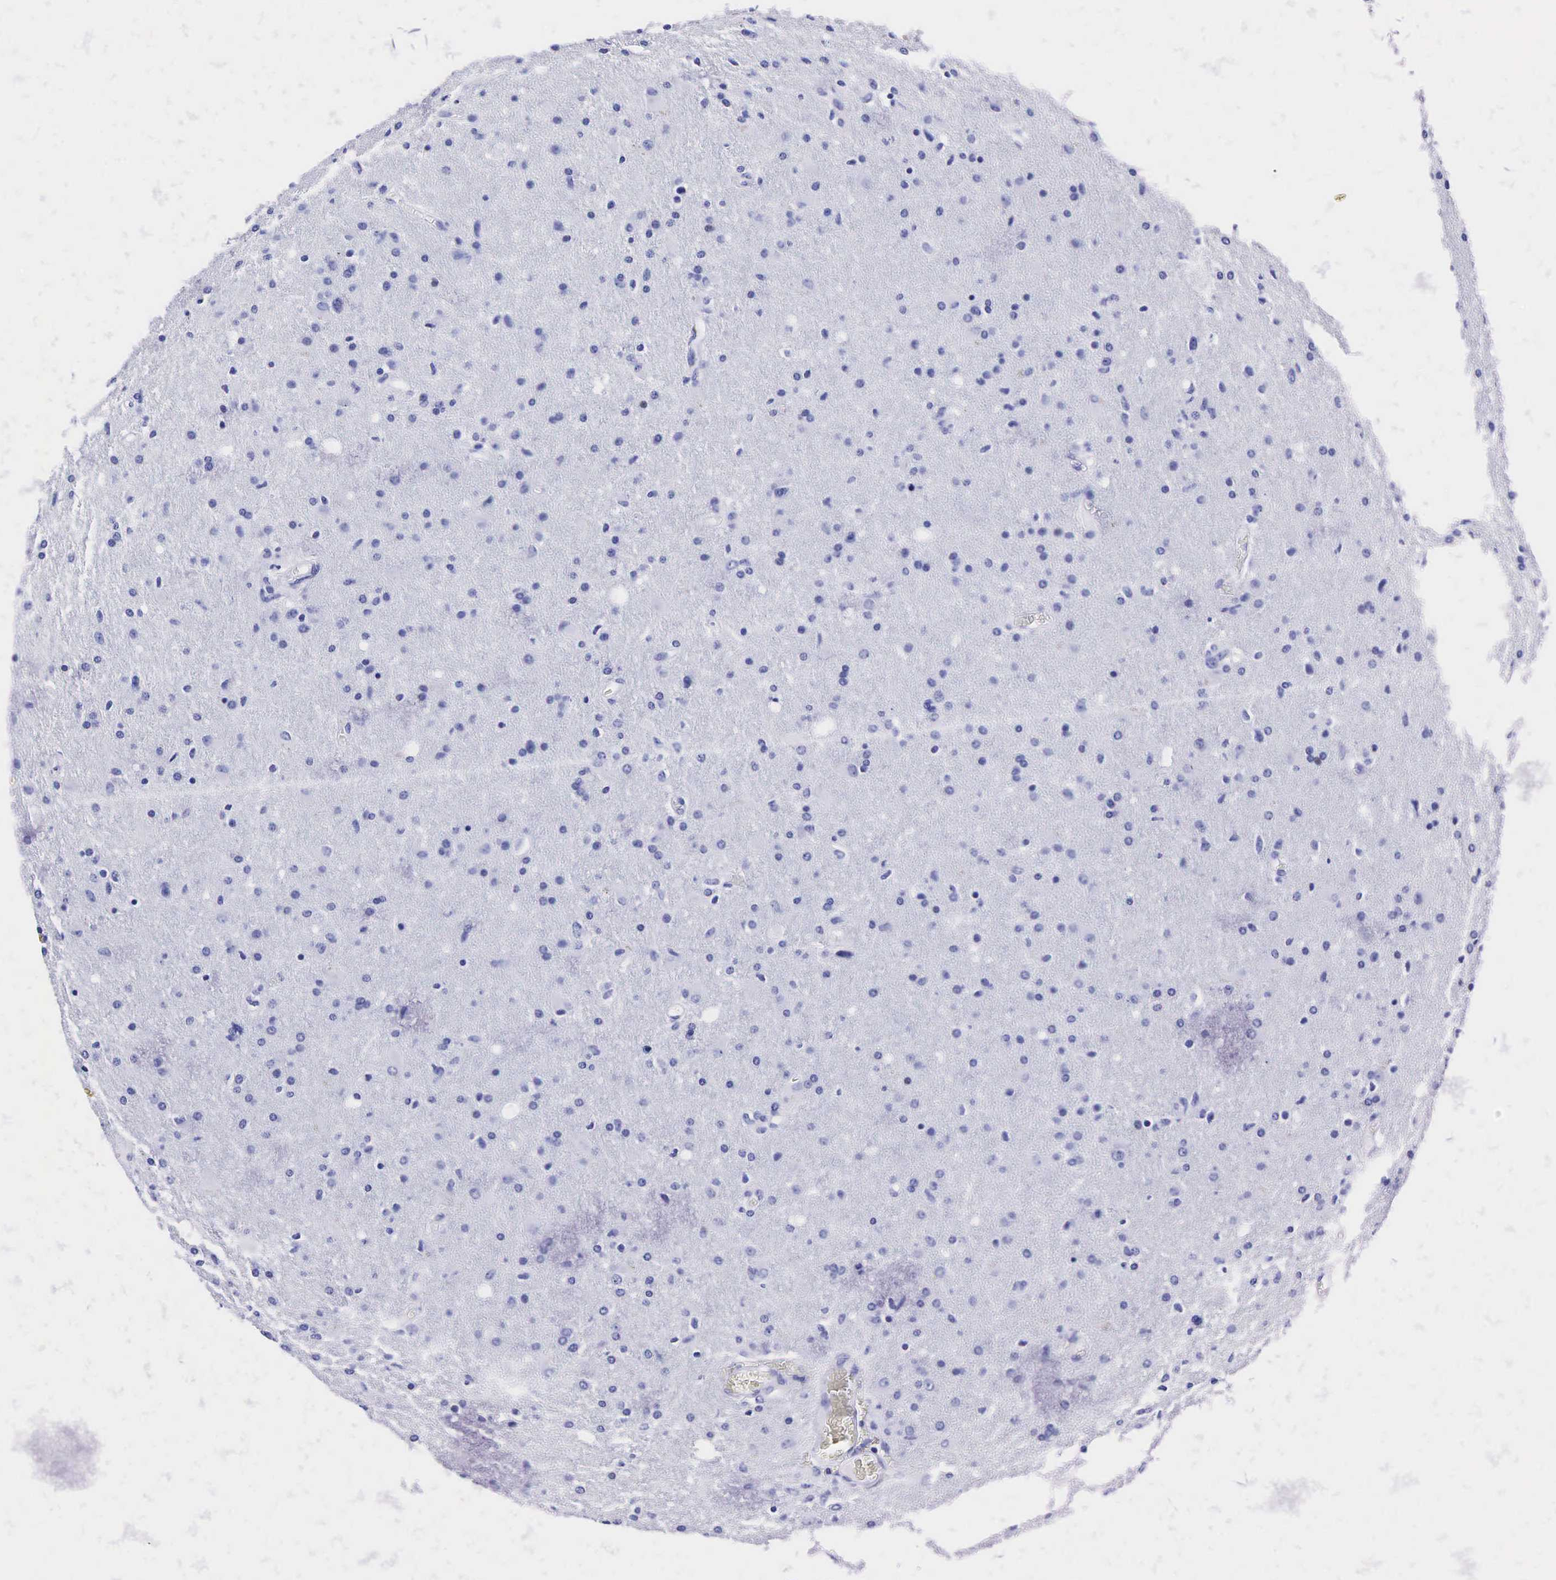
{"staining": {"intensity": "negative", "quantity": "none", "location": "none"}, "tissue": "glioma", "cell_type": "Tumor cells", "image_type": "cancer", "snomed": [{"axis": "morphology", "description": "Glioma, malignant, High grade"}, {"axis": "topography", "description": "Brain"}], "caption": "Histopathology image shows no protein expression in tumor cells of glioma tissue.", "gene": "KLK3", "patient": {"sex": "male", "age": 68}}